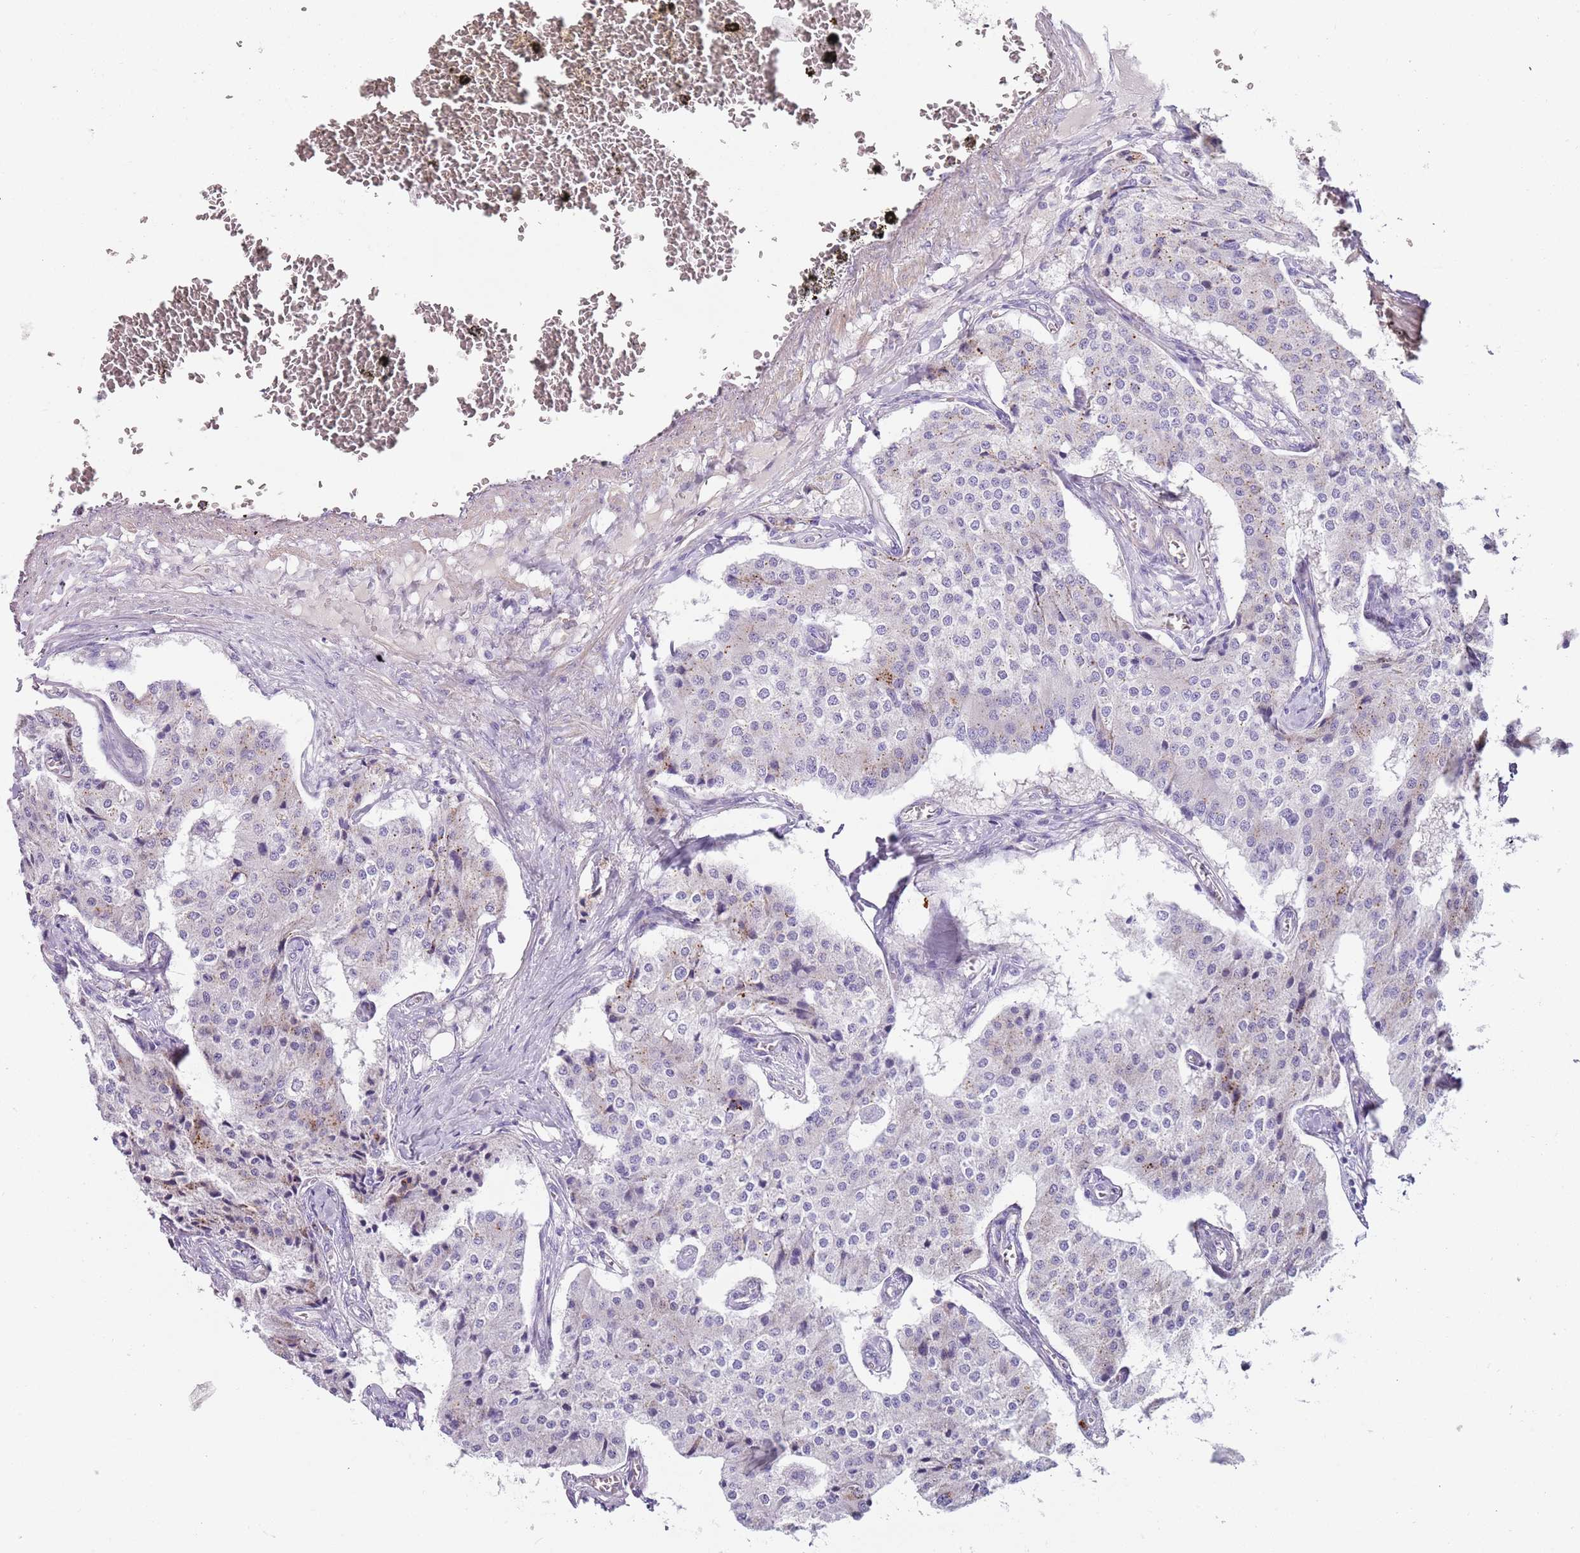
{"staining": {"intensity": "moderate", "quantity": "<25%", "location": "cytoplasmic/membranous"}, "tissue": "carcinoid", "cell_type": "Tumor cells", "image_type": "cancer", "snomed": [{"axis": "morphology", "description": "Carcinoid, malignant, NOS"}, {"axis": "topography", "description": "Colon"}], "caption": "IHC of carcinoid (malignant) exhibits low levels of moderate cytoplasmic/membranous expression in about <25% of tumor cells.", "gene": "LRRN3", "patient": {"sex": "female", "age": 52}}